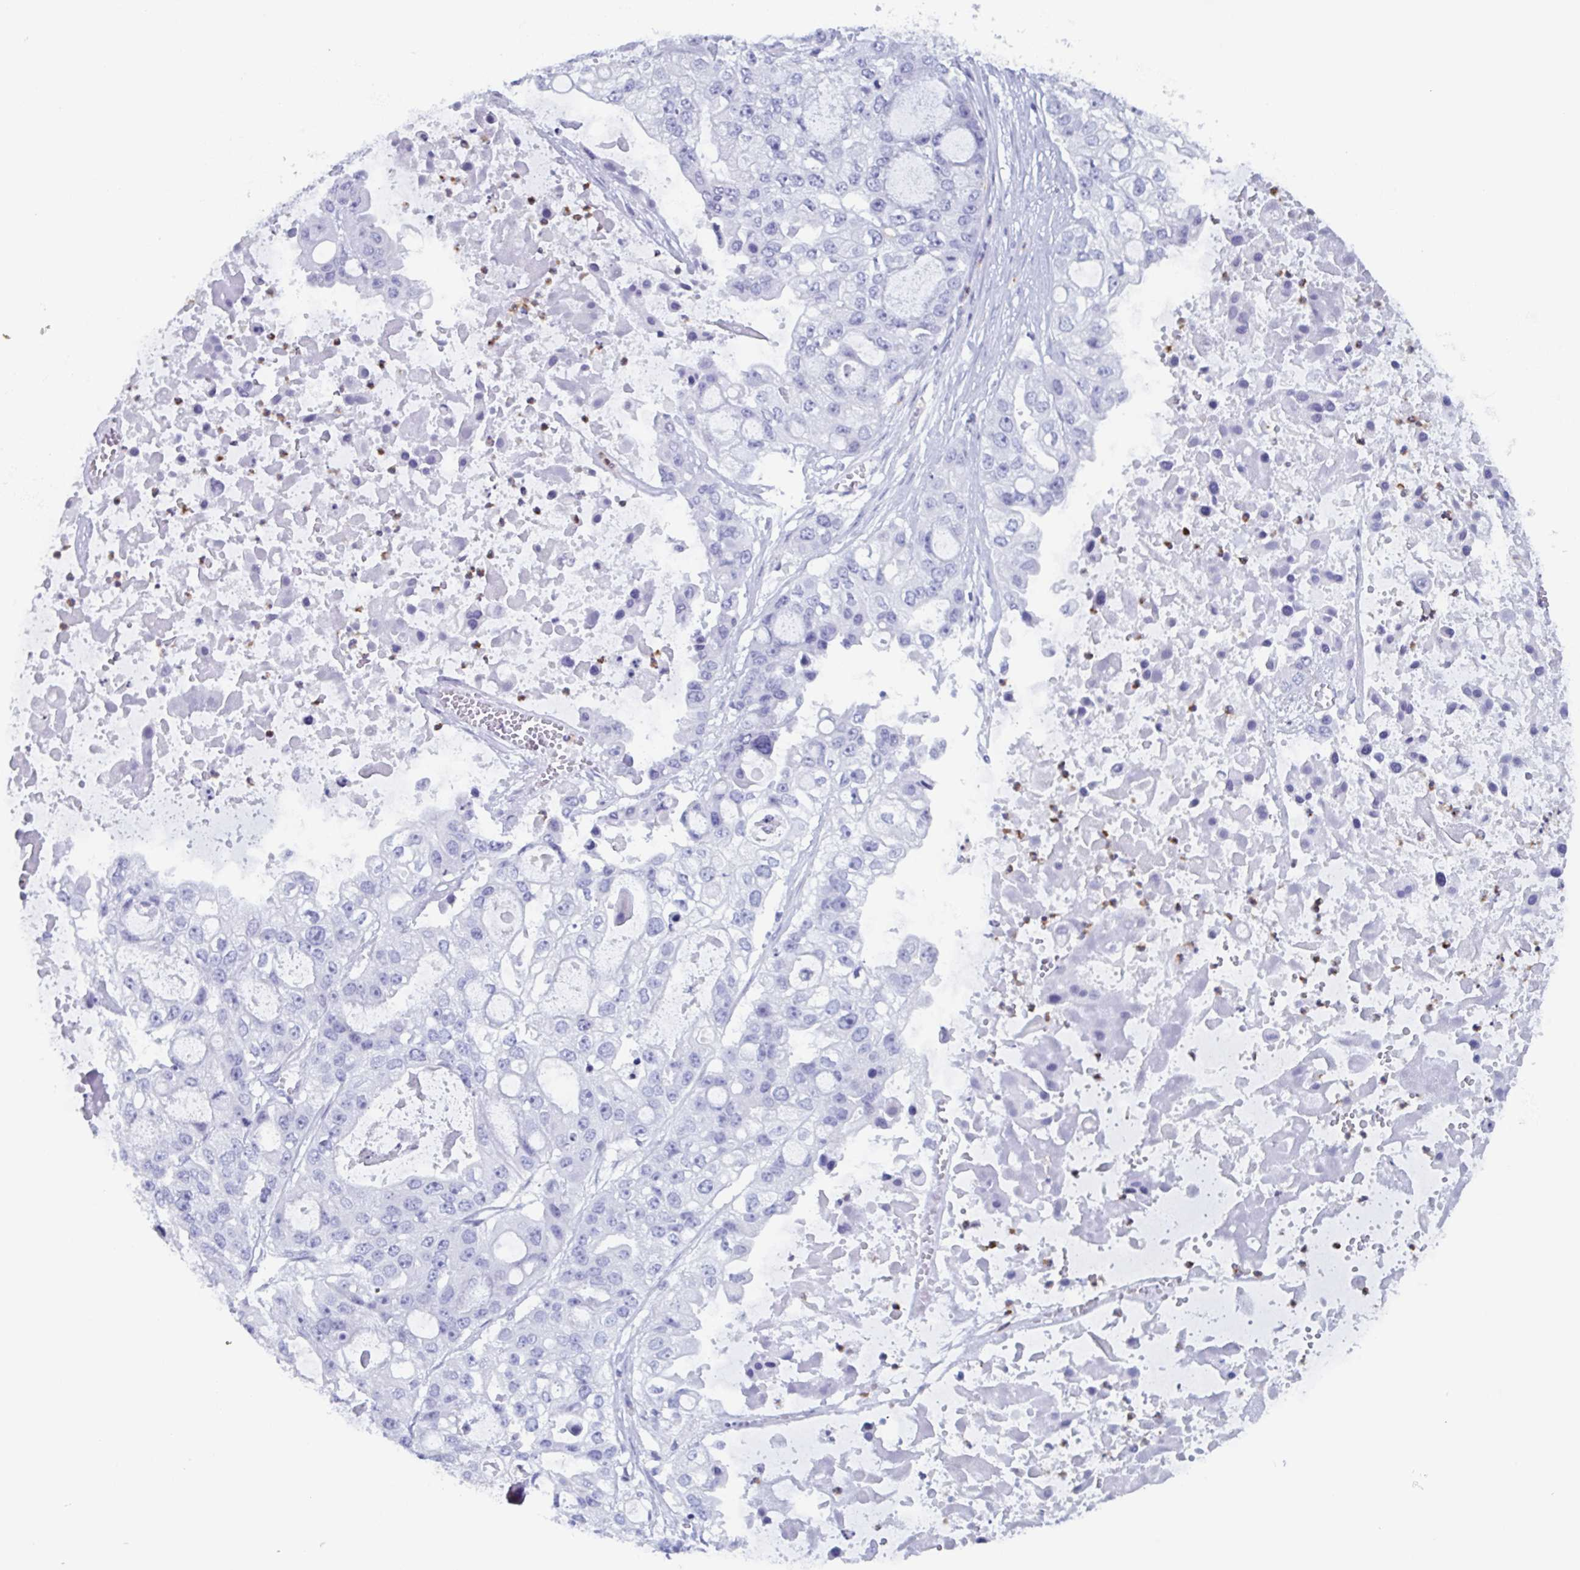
{"staining": {"intensity": "negative", "quantity": "none", "location": "none"}, "tissue": "ovarian cancer", "cell_type": "Tumor cells", "image_type": "cancer", "snomed": [{"axis": "morphology", "description": "Cystadenocarcinoma, serous, NOS"}, {"axis": "topography", "description": "Ovary"}], "caption": "Immunohistochemistry (IHC) photomicrograph of serous cystadenocarcinoma (ovarian) stained for a protein (brown), which displays no staining in tumor cells.", "gene": "BPI", "patient": {"sex": "female", "age": 56}}